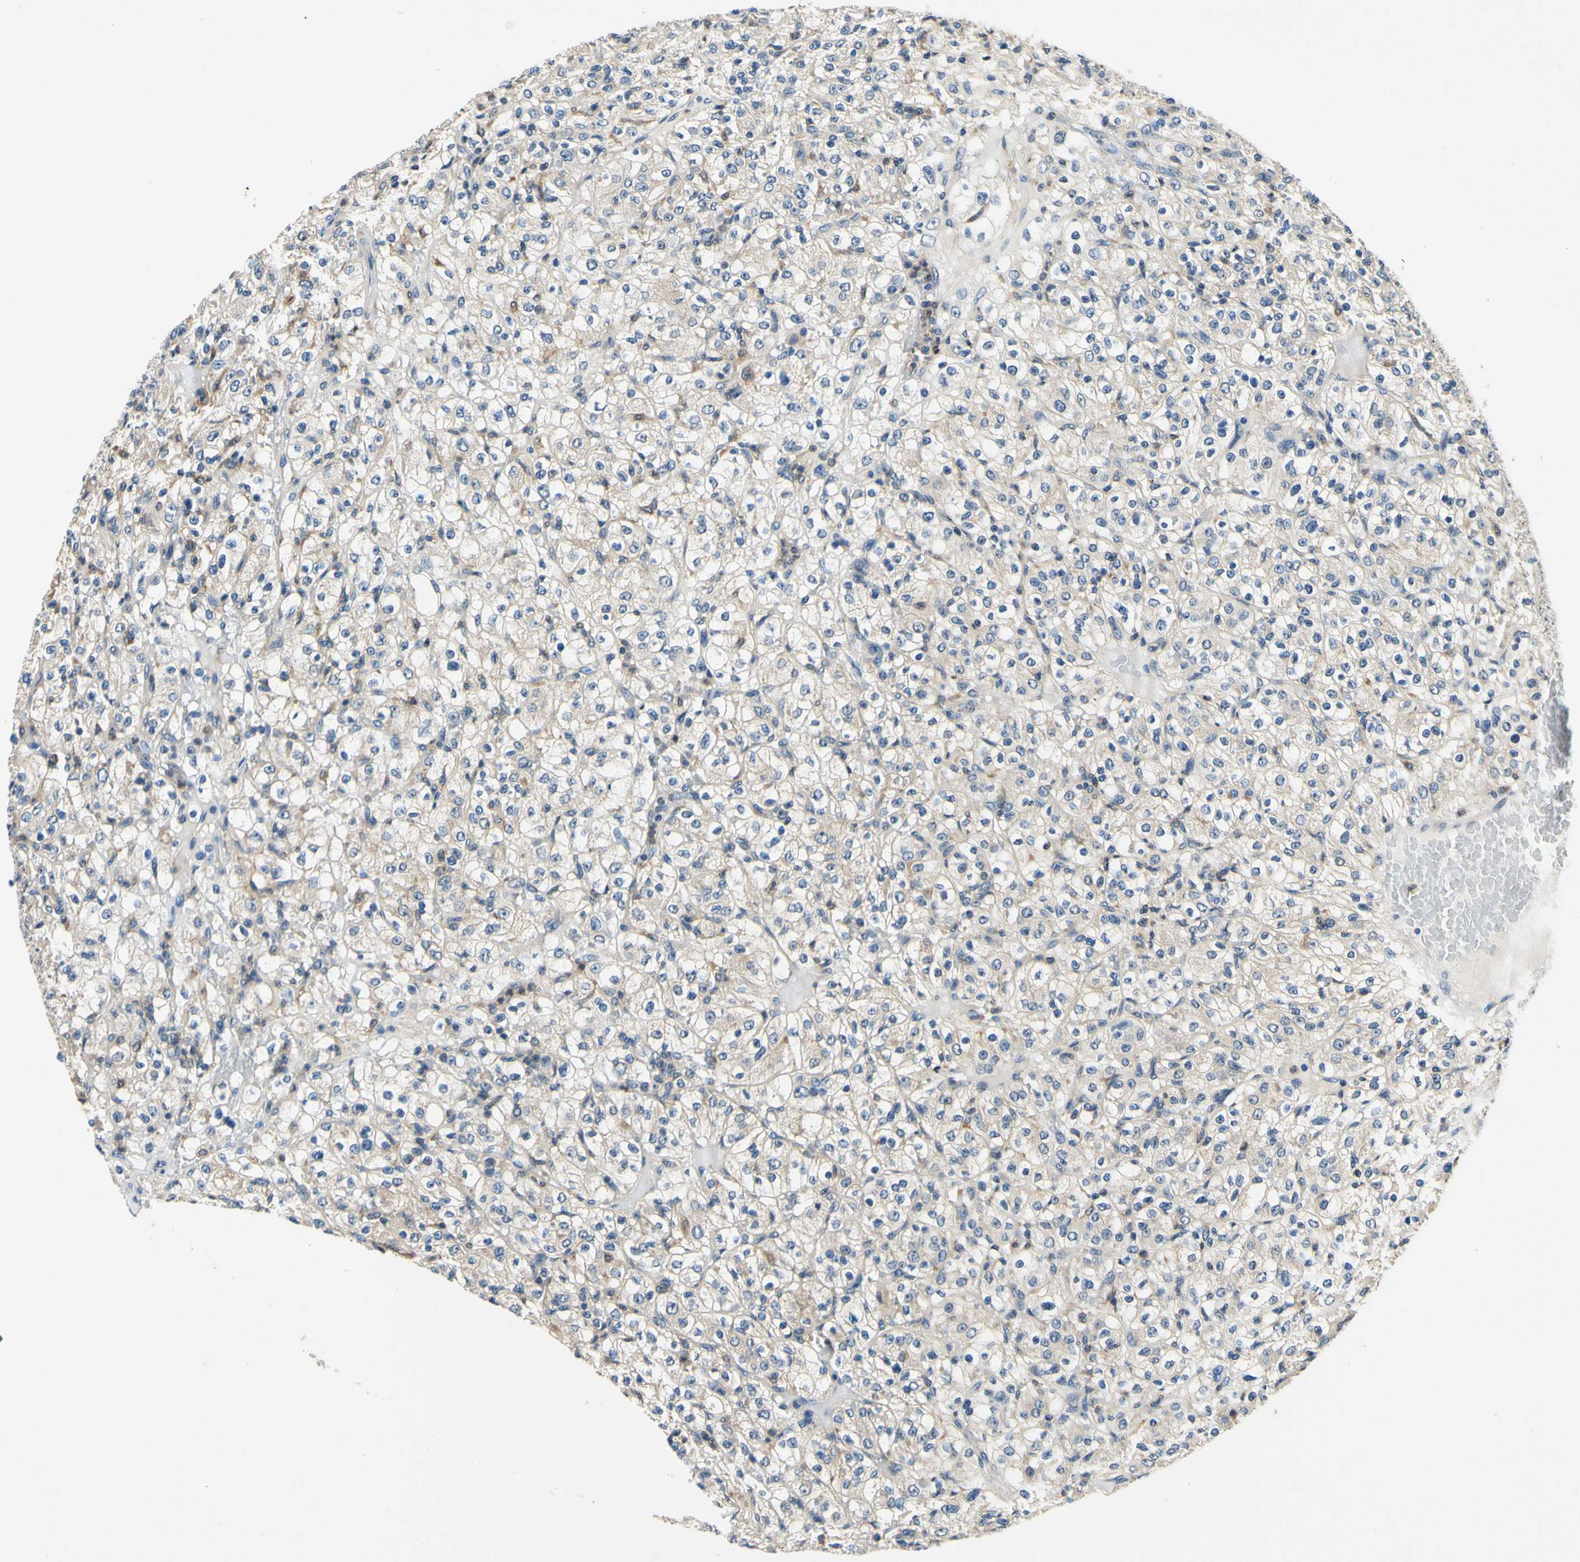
{"staining": {"intensity": "negative", "quantity": "none", "location": "none"}, "tissue": "renal cancer", "cell_type": "Tumor cells", "image_type": "cancer", "snomed": [{"axis": "morphology", "description": "Normal tissue, NOS"}, {"axis": "morphology", "description": "Adenocarcinoma, NOS"}, {"axis": "topography", "description": "Kidney"}], "caption": "Immunohistochemical staining of adenocarcinoma (renal) shows no significant positivity in tumor cells. (Immunohistochemistry (ihc), brightfield microscopy, high magnification).", "gene": "PLA2G4A", "patient": {"sex": "female", "age": 72}}